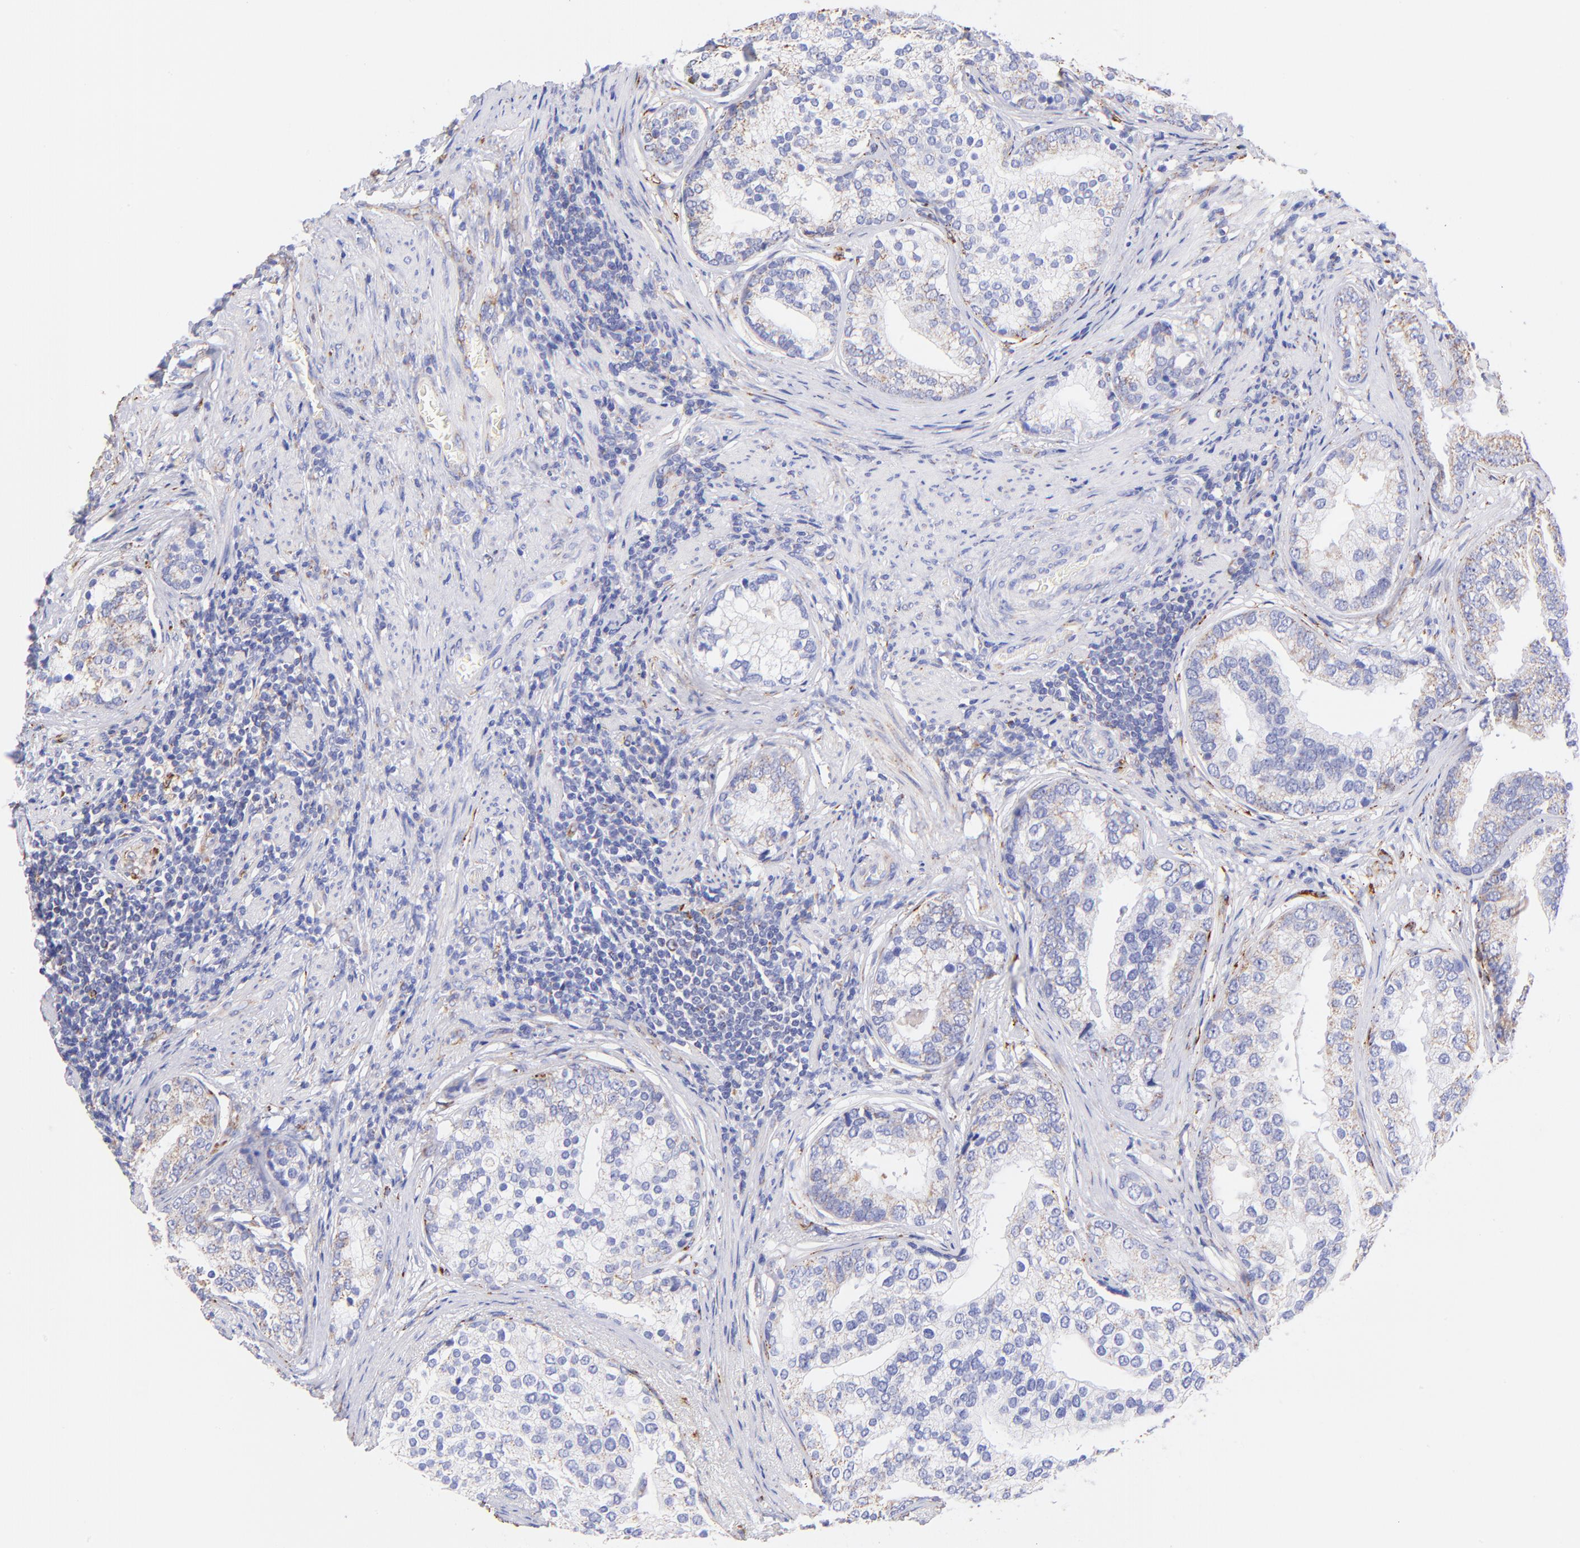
{"staining": {"intensity": "weak", "quantity": "<25%", "location": "cytoplasmic/membranous"}, "tissue": "prostate cancer", "cell_type": "Tumor cells", "image_type": "cancer", "snomed": [{"axis": "morphology", "description": "Adenocarcinoma, Low grade"}, {"axis": "topography", "description": "Prostate"}], "caption": "Tumor cells are negative for brown protein staining in prostate cancer (adenocarcinoma (low-grade)).", "gene": "SPARC", "patient": {"sex": "male", "age": 71}}